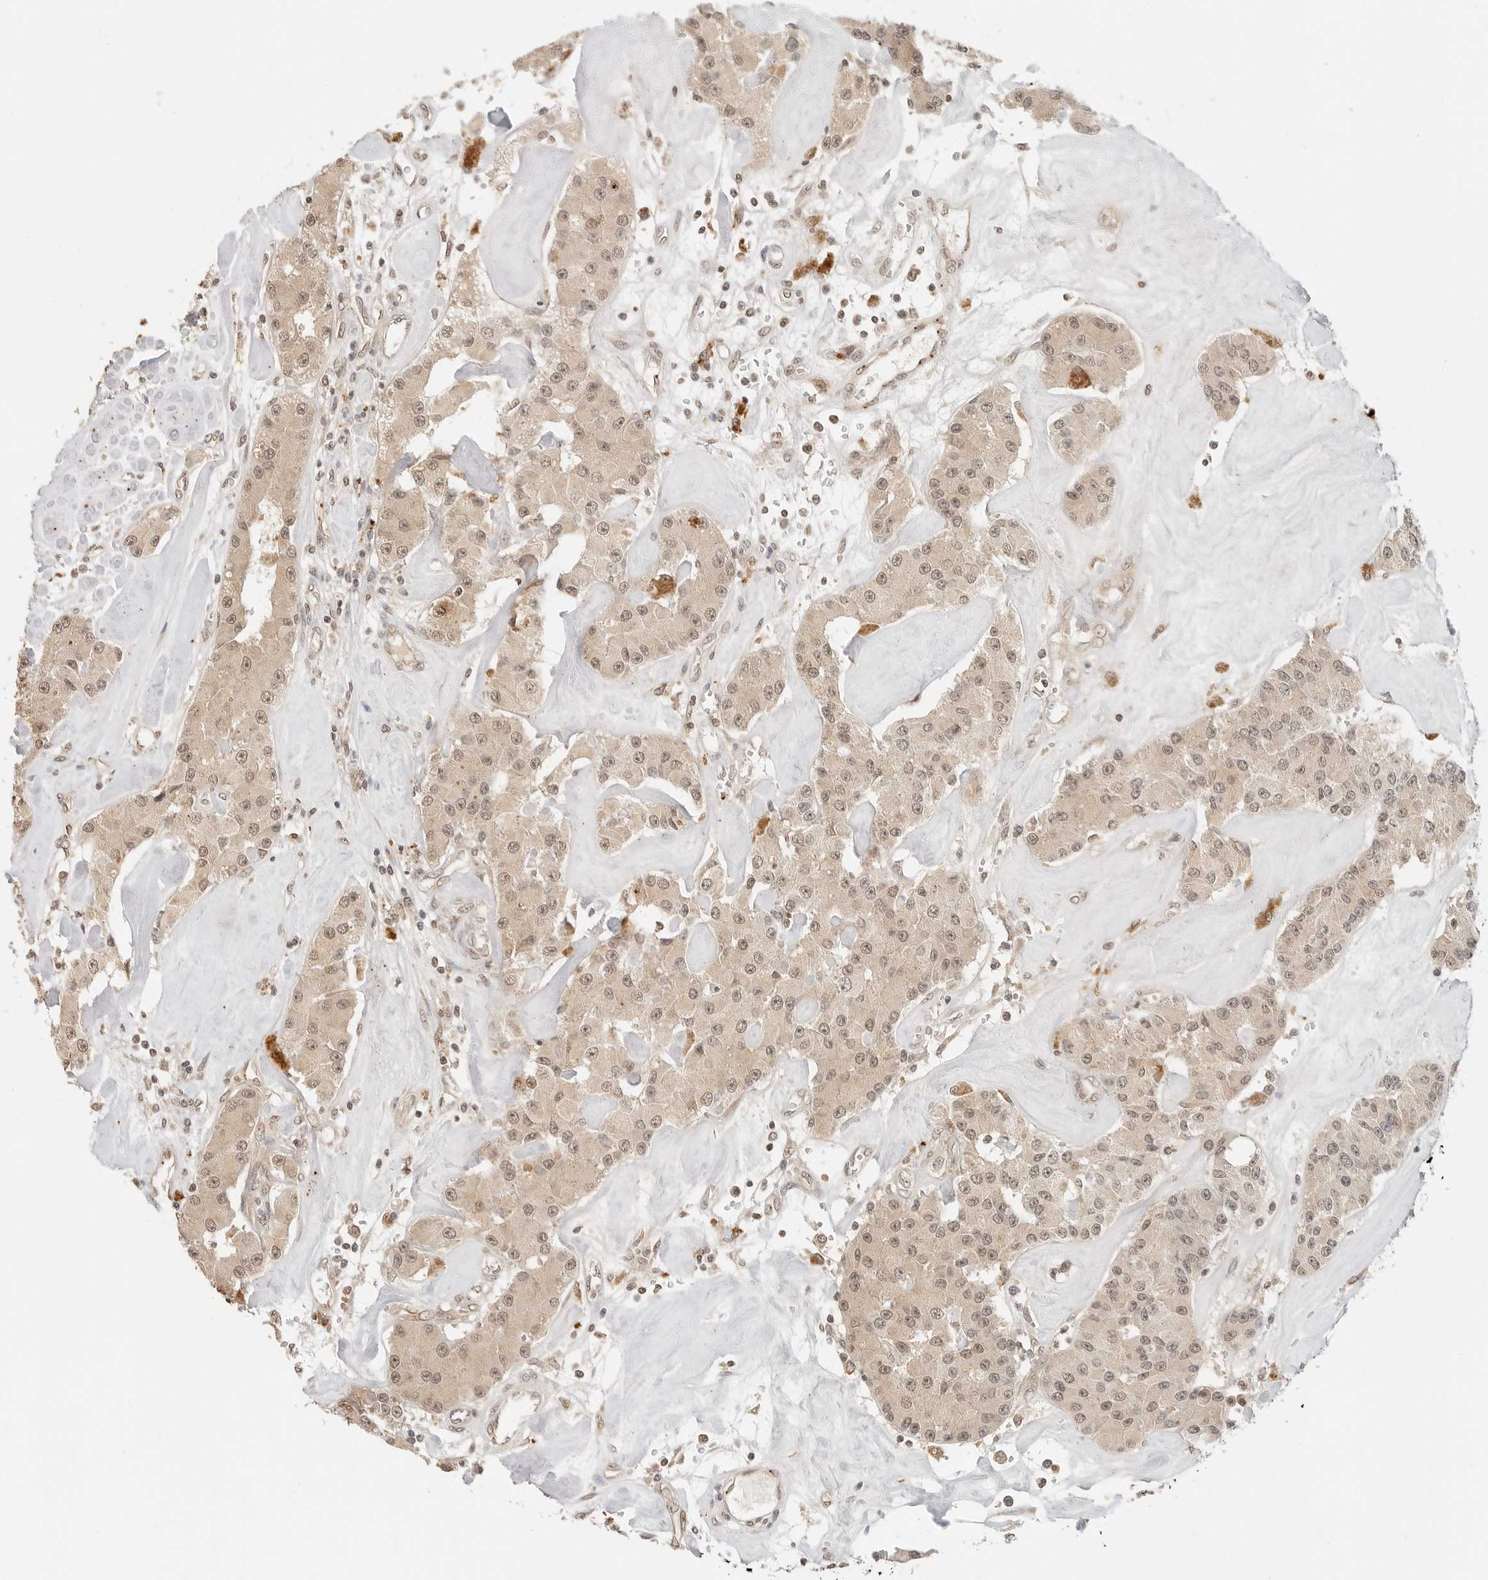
{"staining": {"intensity": "weak", "quantity": ">75%", "location": "cytoplasmic/membranous,nuclear"}, "tissue": "carcinoid", "cell_type": "Tumor cells", "image_type": "cancer", "snomed": [{"axis": "morphology", "description": "Carcinoid, malignant, NOS"}, {"axis": "topography", "description": "Pancreas"}], "caption": "Human carcinoid stained for a protein (brown) reveals weak cytoplasmic/membranous and nuclear positive positivity in about >75% of tumor cells.", "gene": "GPR34", "patient": {"sex": "male", "age": 41}}